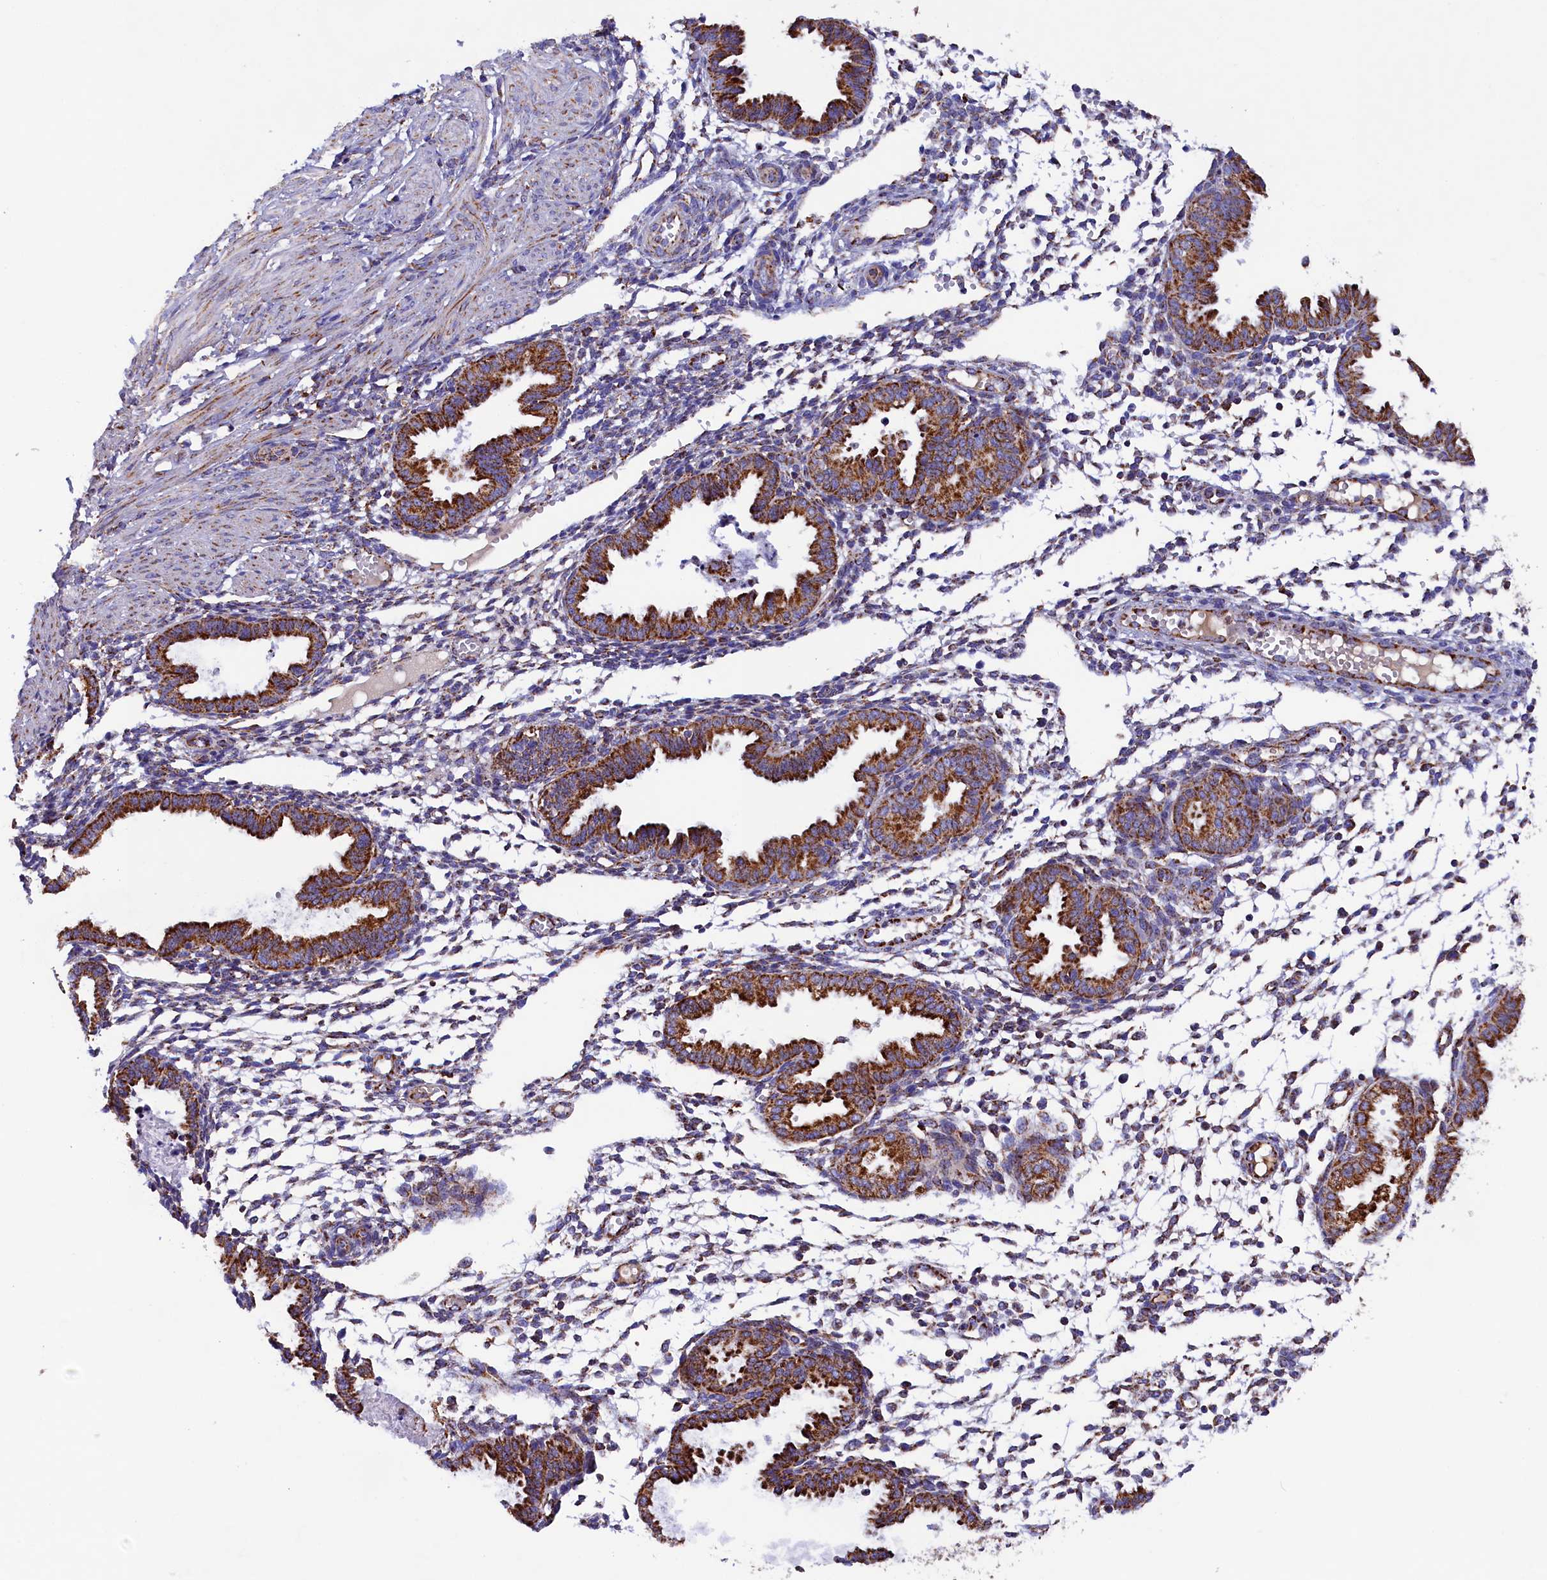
{"staining": {"intensity": "moderate", "quantity": "25%-75%", "location": "cytoplasmic/membranous"}, "tissue": "endometrium", "cell_type": "Cells in endometrial stroma", "image_type": "normal", "snomed": [{"axis": "morphology", "description": "Normal tissue, NOS"}, {"axis": "topography", "description": "Endometrium"}], "caption": "An image of endometrium stained for a protein reveals moderate cytoplasmic/membranous brown staining in cells in endometrial stroma.", "gene": "SLC39A3", "patient": {"sex": "female", "age": 33}}